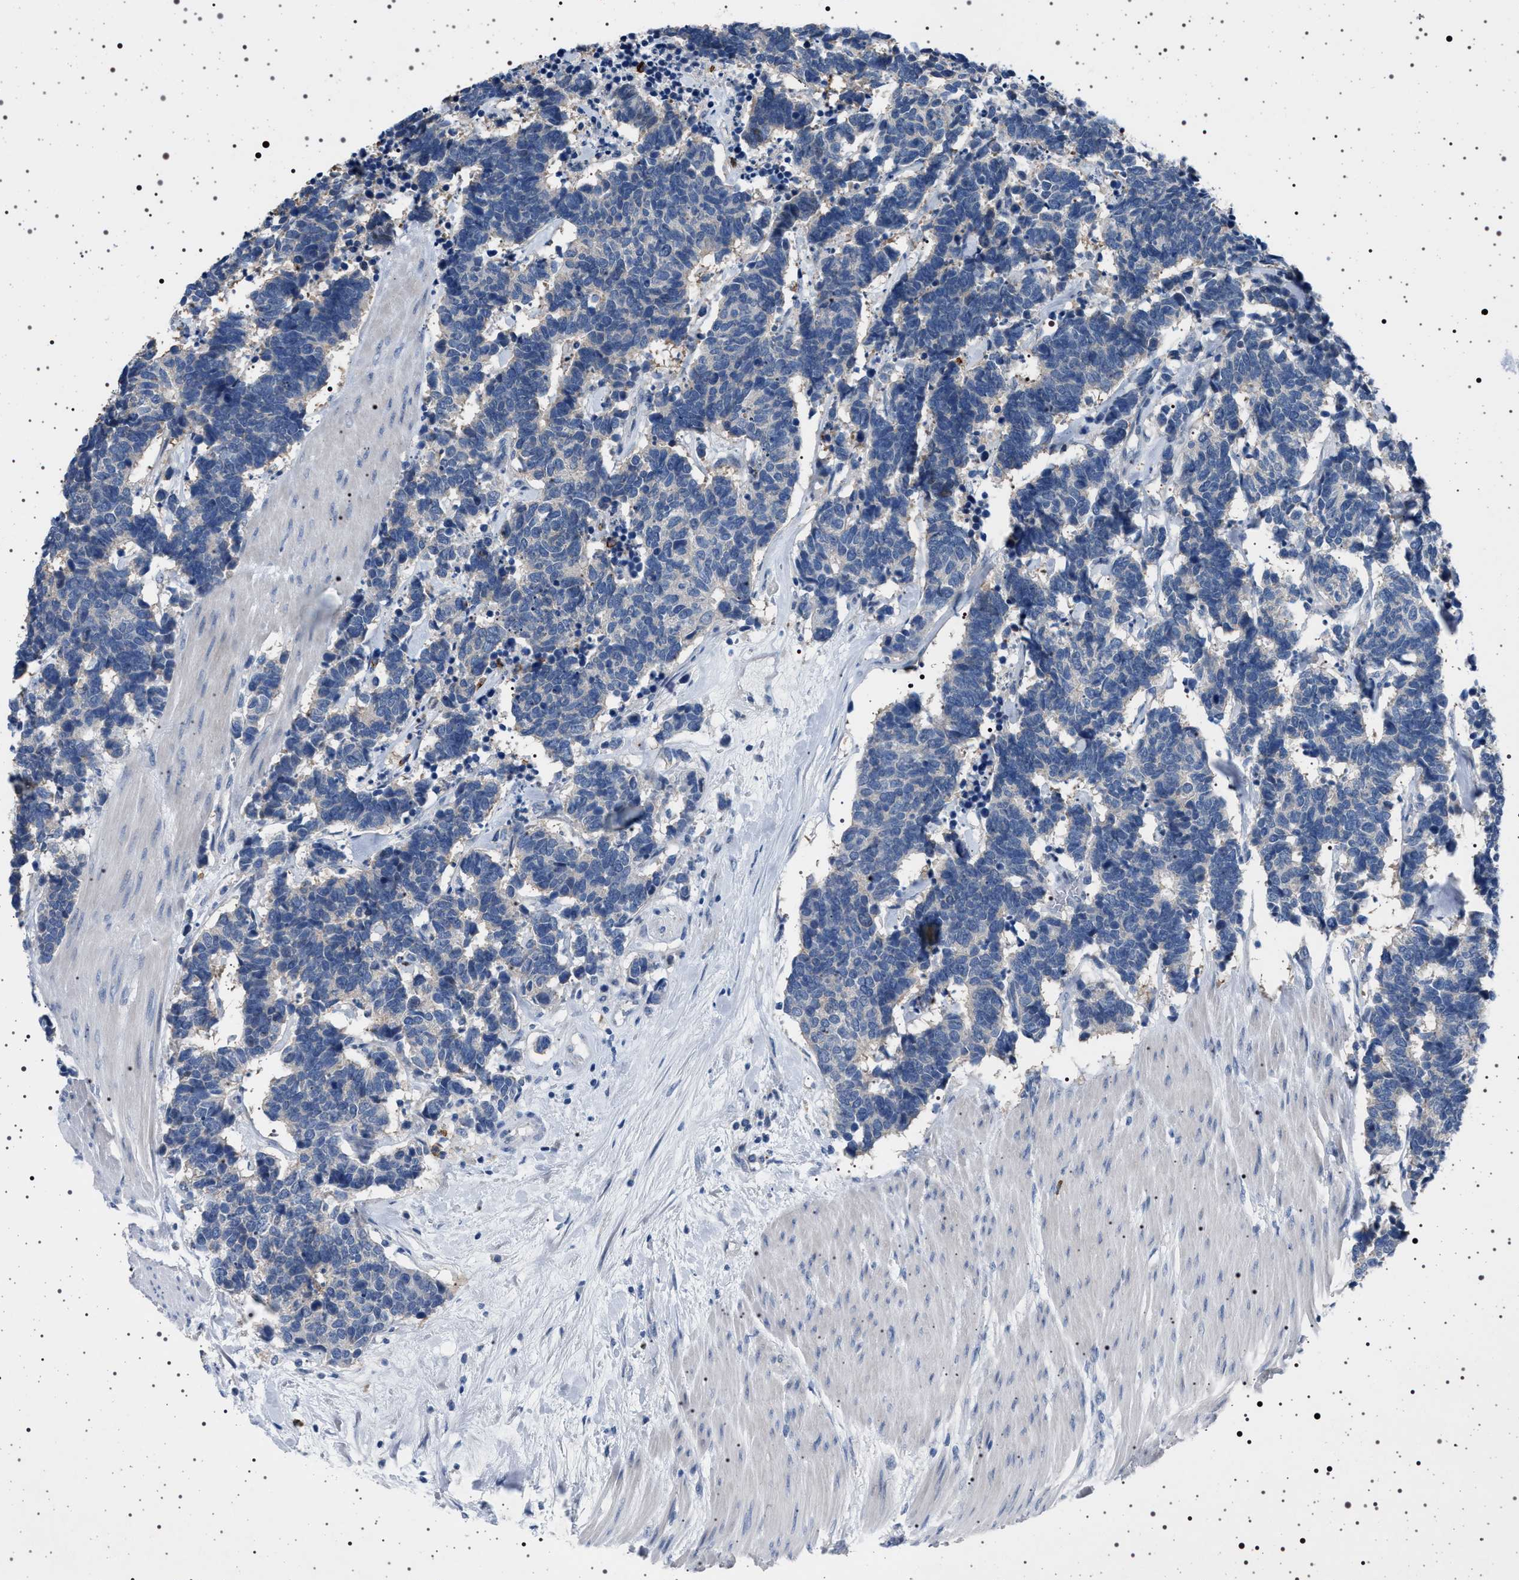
{"staining": {"intensity": "negative", "quantity": "none", "location": "none"}, "tissue": "carcinoid", "cell_type": "Tumor cells", "image_type": "cancer", "snomed": [{"axis": "morphology", "description": "Carcinoma, NOS"}, {"axis": "morphology", "description": "Carcinoid, malignant, NOS"}, {"axis": "topography", "description": "Urinary bladder"}], "caption": "DAB (3,3'-diaminobenzidine) immunohistochemical staining of human carcinoid reveals no significant positivity in tumor cells.", "gene": "NAT9", "patient": {"sex": "male", "age": 57}}